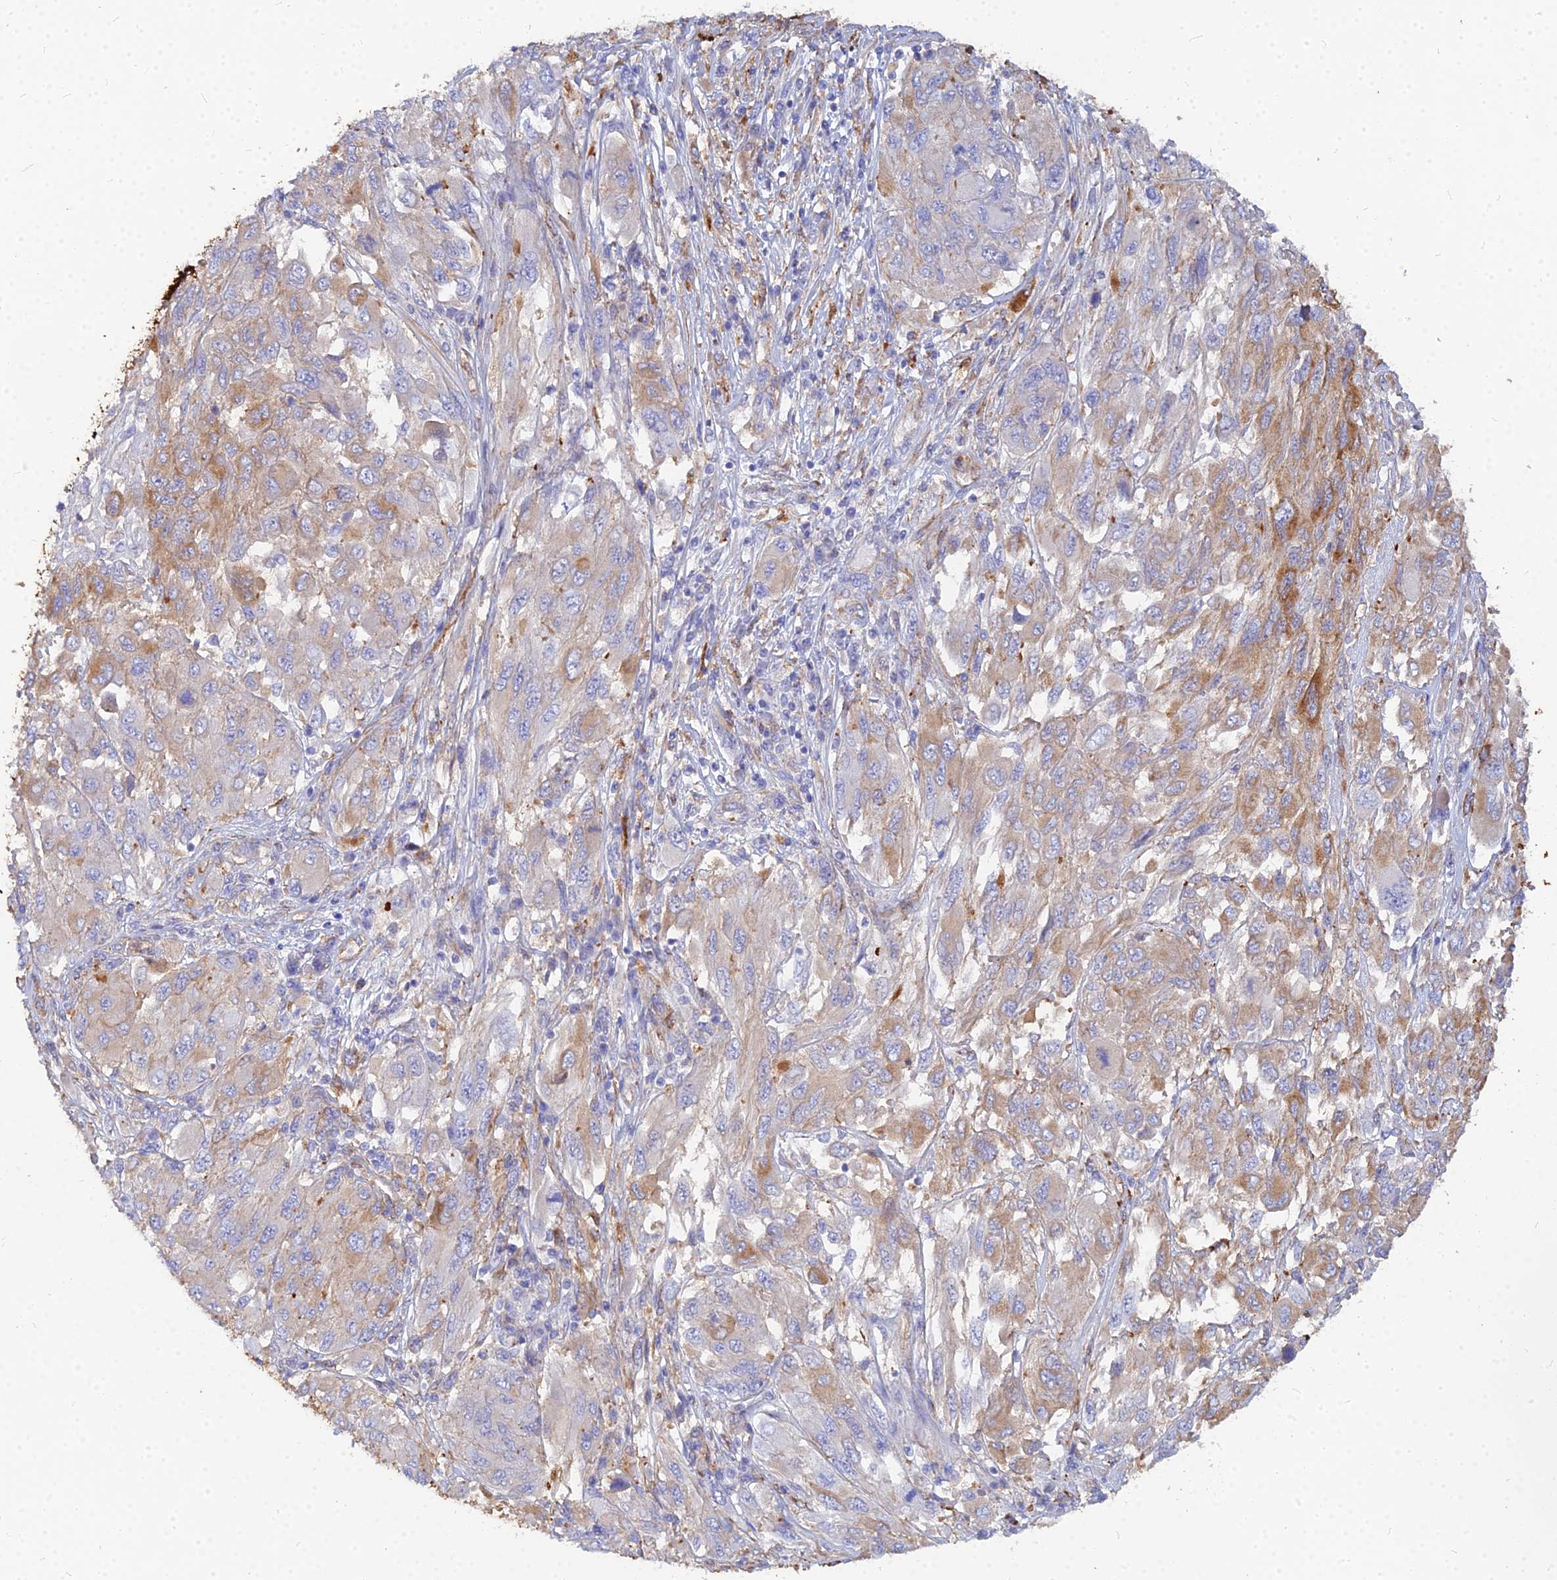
{"staining": {"intensity": "moderate", "quantity": "25%-75%", "location": "cytoplasmic/membranous"}, "tissue": "melanoma", "cell_type": "Tumor cells", "image_type": "cancer", "snomed": [{"axis": "morphology", "description": "Malignant melanoma, NOS"}, {"axis": "topography", "description": "Skin"}], "caption": "Approximately 25%-75% of tumor cells in malignant melanoma demonstrate moderate cytoplasmic/membranous protein staining as visualized by brown immunohistochemical staining.", "gene": "VAT1", "patient": {"sex": "female", "age": 91}}